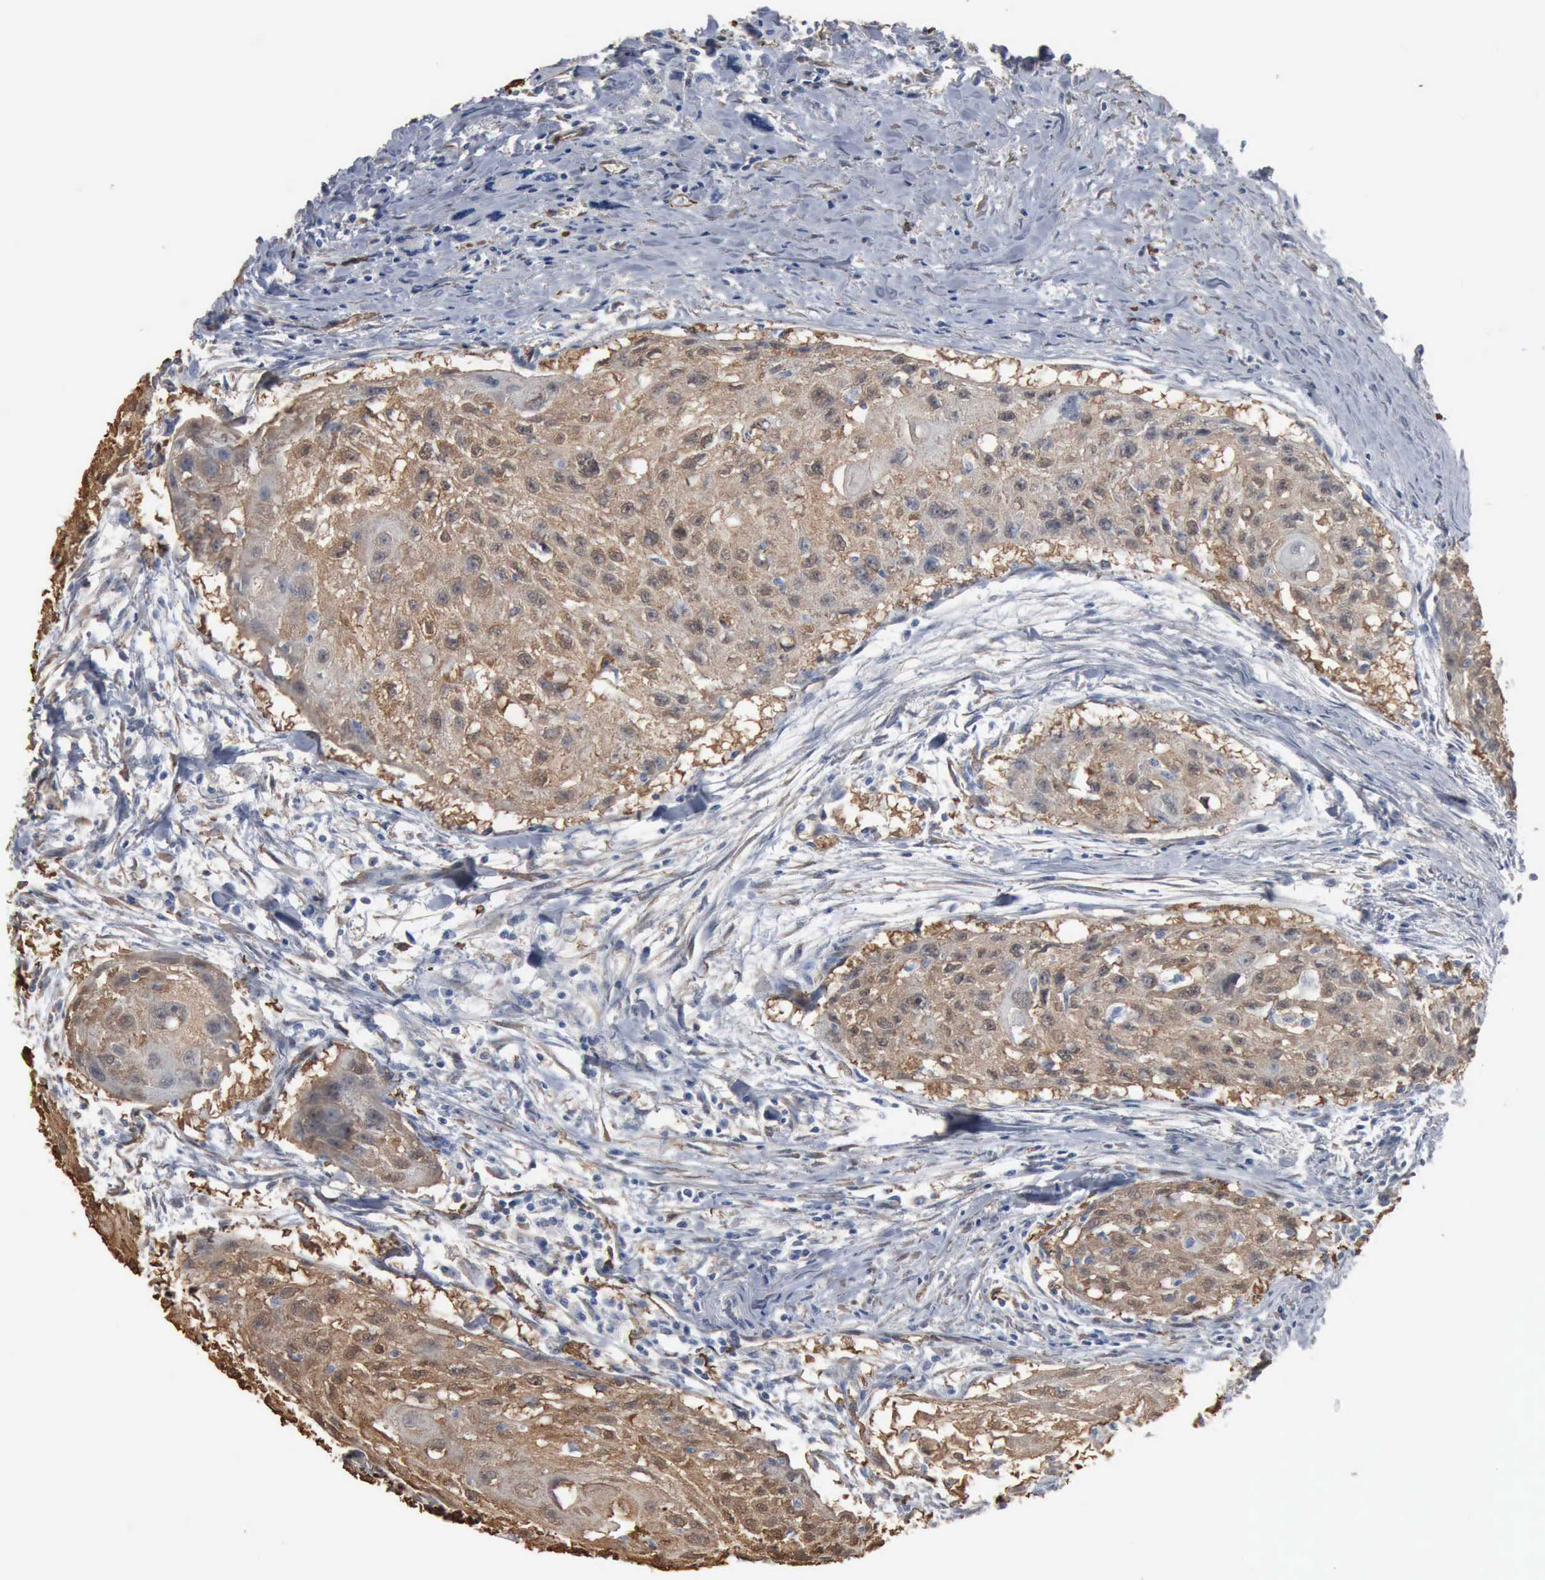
{"staining": {"intensity": "moderate", "quantity": ">75%", "location": "cytoplasmic/membranous"}, "tissue": "head and neck cancer", "cell_type": "Tumor cells", "image_type": "cancer", "snomed": [{"axis": "morphology", "description": "Squamous cell carcinoma, NOS"}, {"axis": "topography", "description": "Head-Neck"}], "caption": "A medium amount of moderate cytoplasmic/membranous staining is appreciated in about >75% of tumor cells in head and neck cancer tissue.", "gene": "FSCN1", "patient": {"sex": "male", "age": 64}}